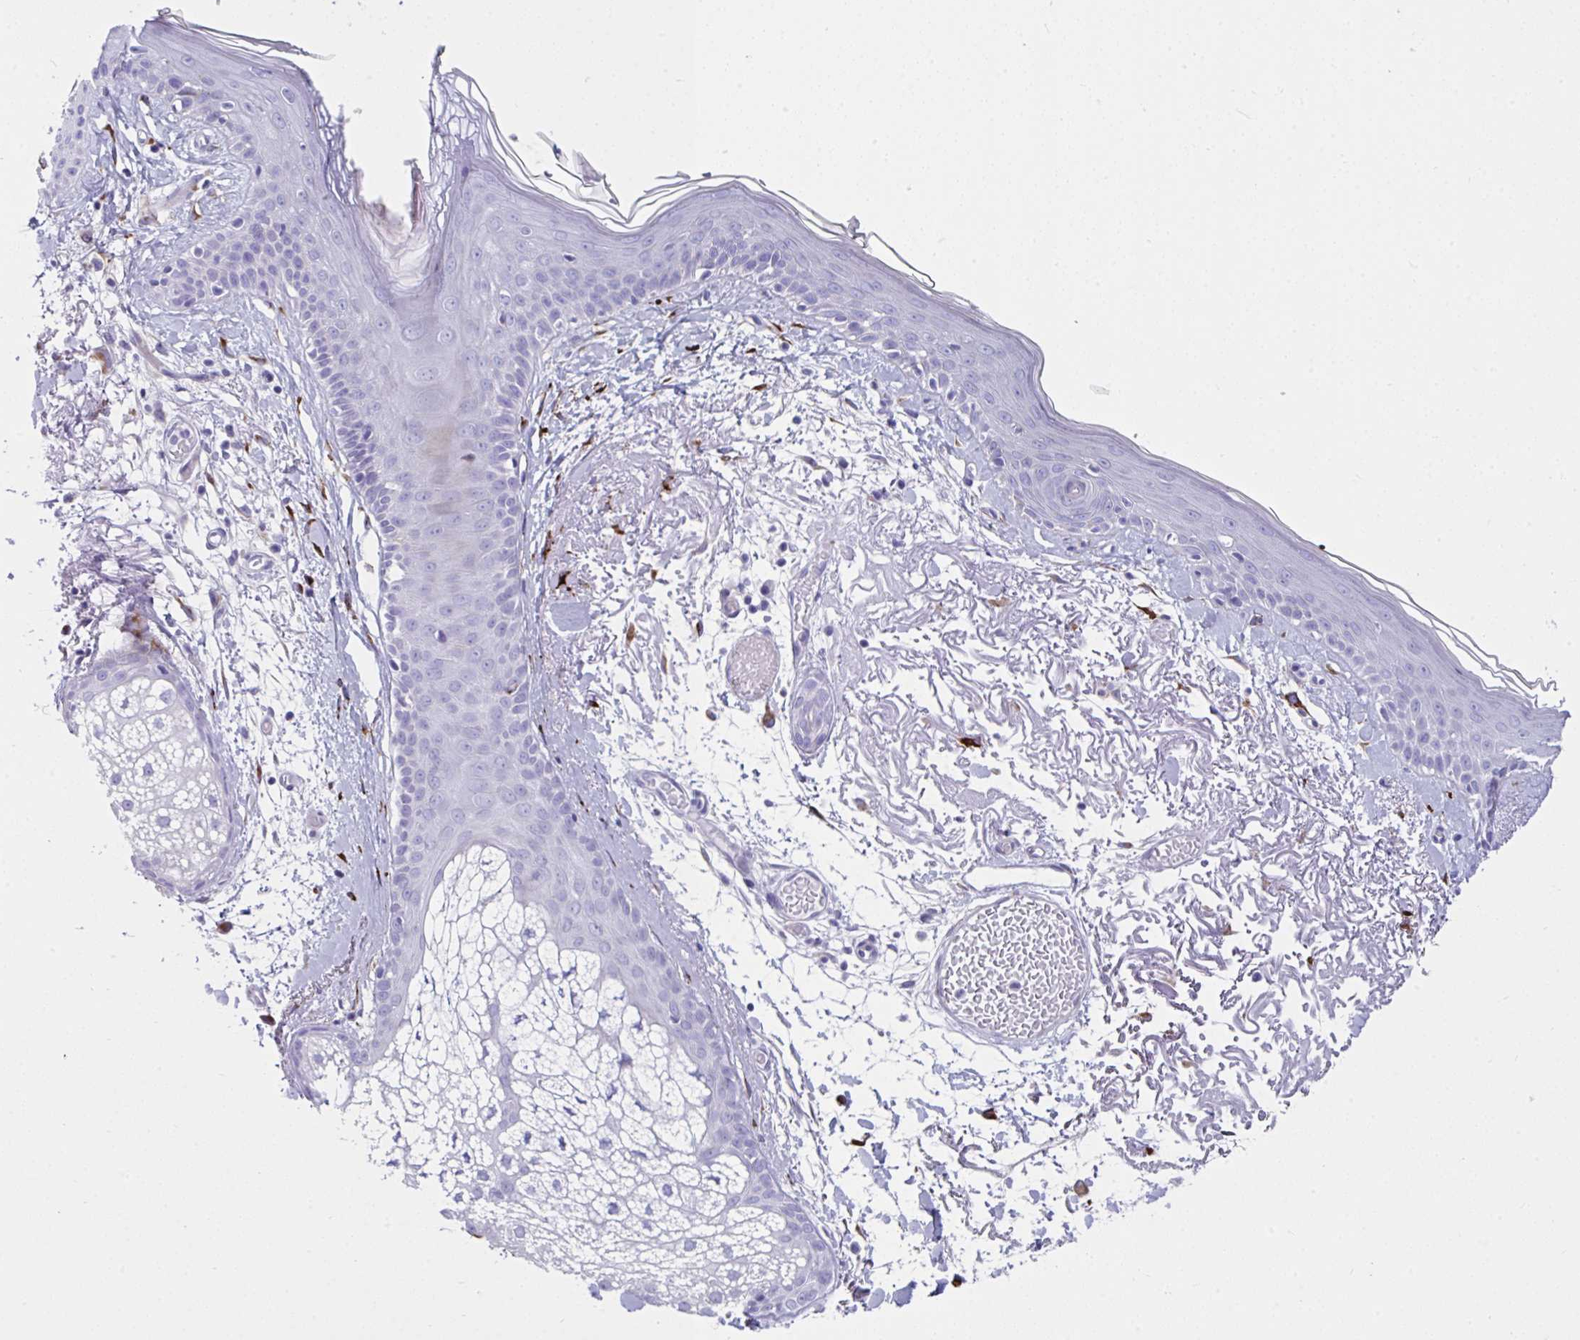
{"staining": {"intensity": "negative", "quantity": "none", "location": "none"}, "tissue": "skin", "cell_type": "Fibroblasts", "image_type": "normal", "snomed": [{"axis": "morphology", "description": "Normal tissue, NOS"}, {"axis": "topography", "description": "Skin"}], "caption": "Immunohistochemistry histopathology image of normal human skin stained for a protein (brown), which exhibits no positivity in fibroblasts.", "gene": "GRXCR2", "patient": {"sex": "male", "age": 79}}